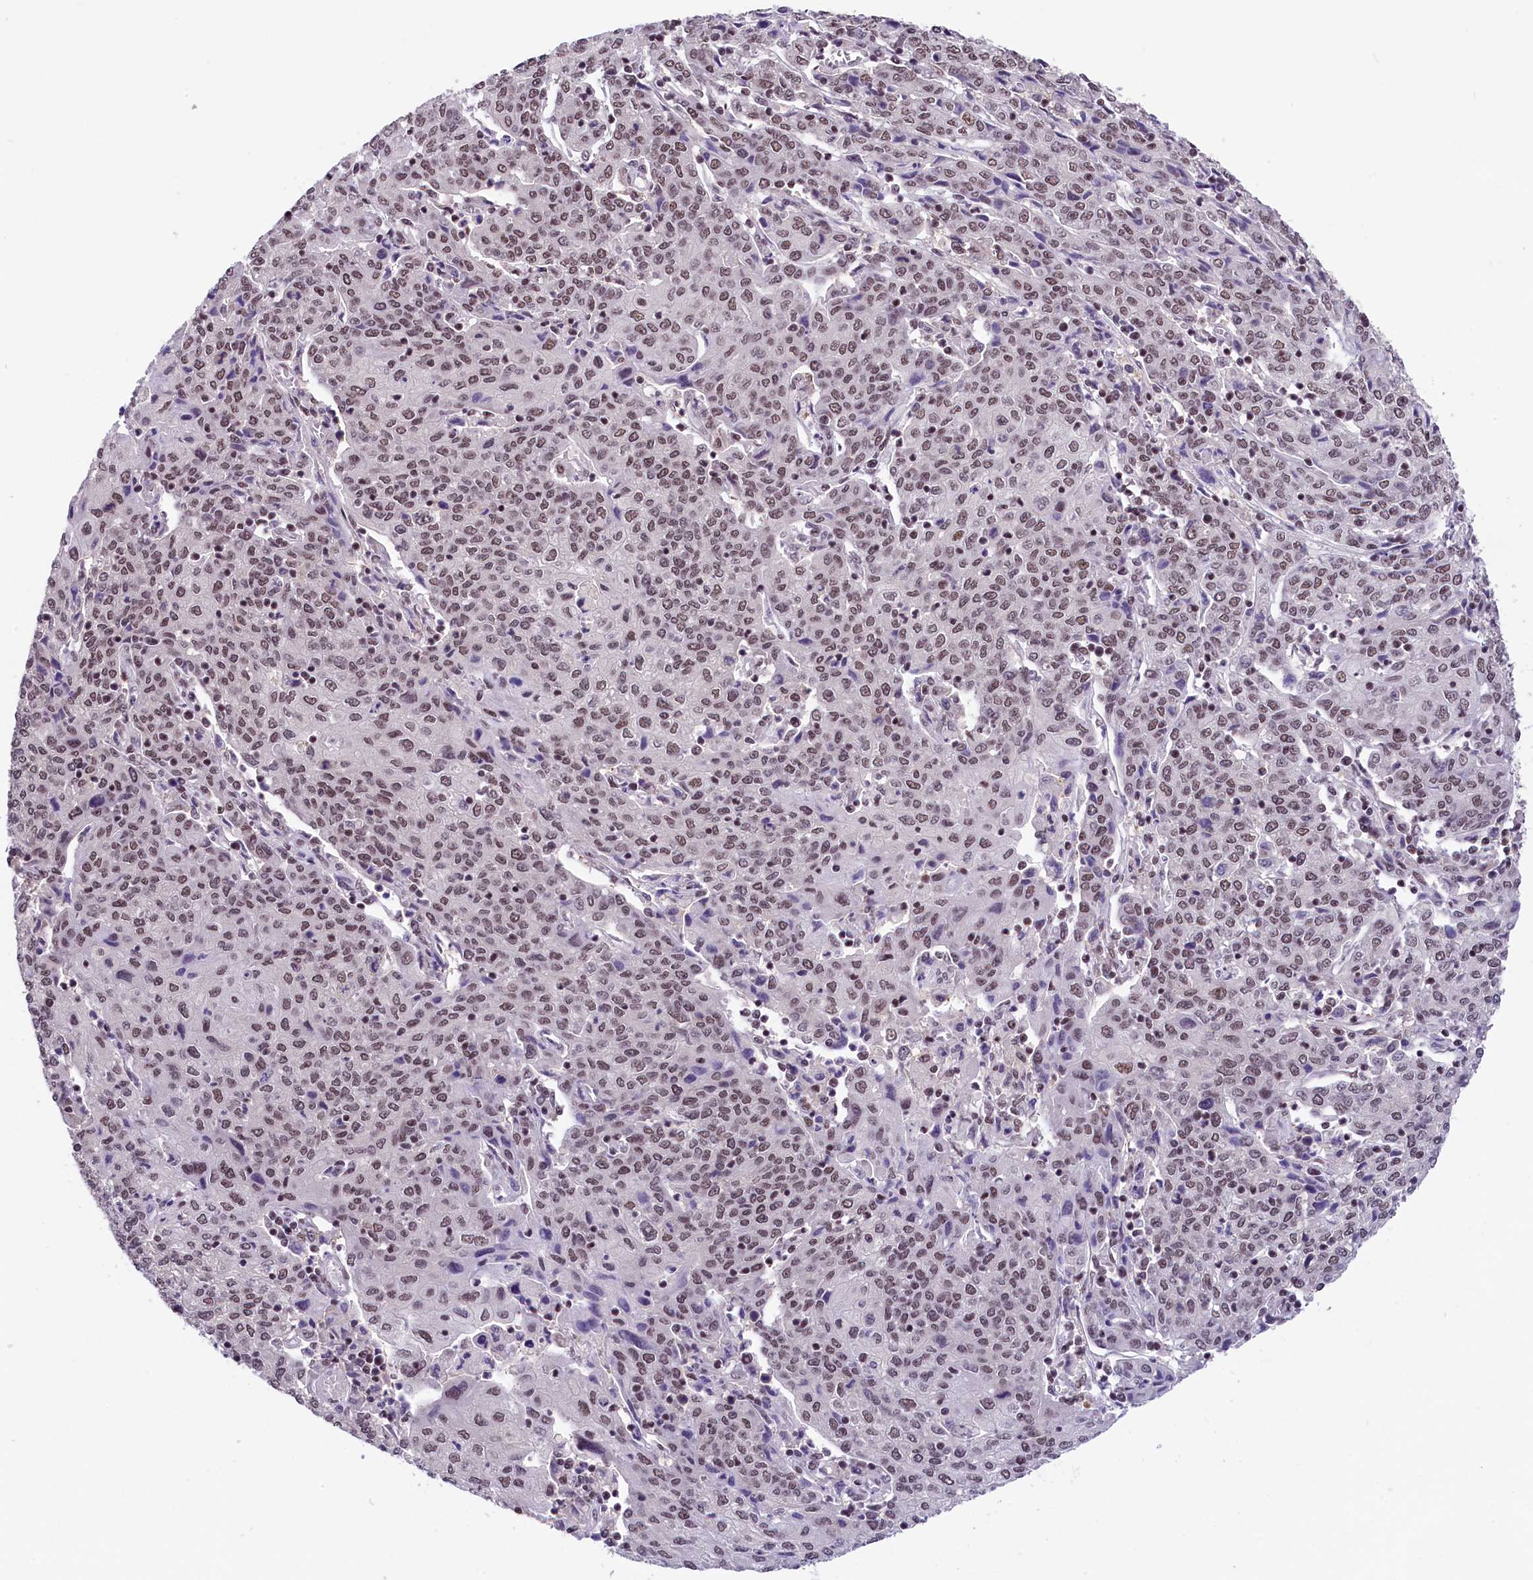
{"staining": {"intensity": "moderate", "quantity": ">75%", "location": "nuclear"}, "tissue": "cervical cancer", "cell_type": "Tumor cells", "image_type": "cancer", "snomed": [{"axis": "morphology", "description": "Squamous cell carcinoma, NOS"}, {"axis": "topography", "description": "Cervix"}], "caption": "The image exhibits staining of cervical cancer, revealing moderate nuclear protein staining (brown color) within tumor cells.", "gene": "ZC3H4", "patient": {"sex": "female", "age": 67}}